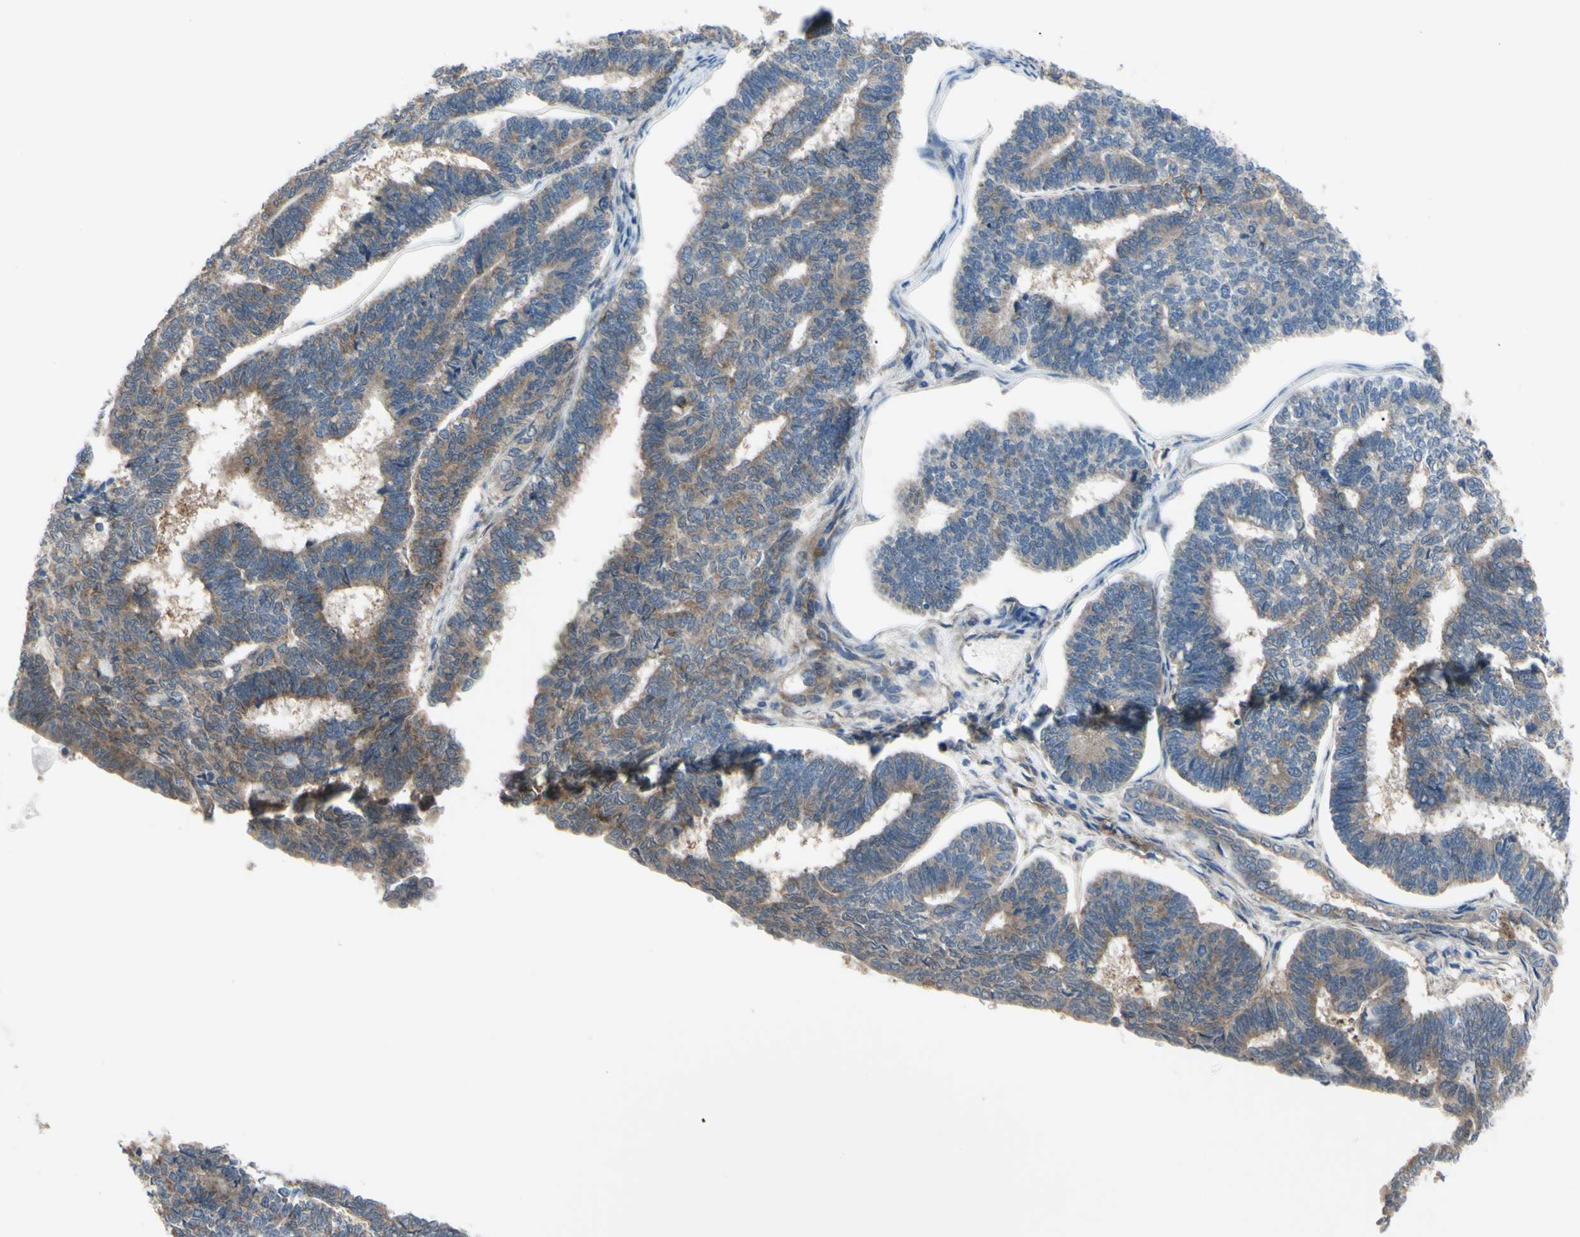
{"staining": {"intensity": "moderate", "quantity": ">75%", "location": "cytoplasmic/membranous"}, "tissue": "endometrial cancer", "cell_type": "Tumor cells", "image_type": "cancer", "snomed": [{"axis": "morphology", "description": "Adenocarcinoma, NOS"}, {"axis": "topography", "description": "Endometrium"}], "caption": "Endometrial cancer tissue displays moderate cytoplasmic/membranous positivity in about >75% of tumor cells", "gene": "SVIL", "patient": {"sex": "female", "age": 70}}